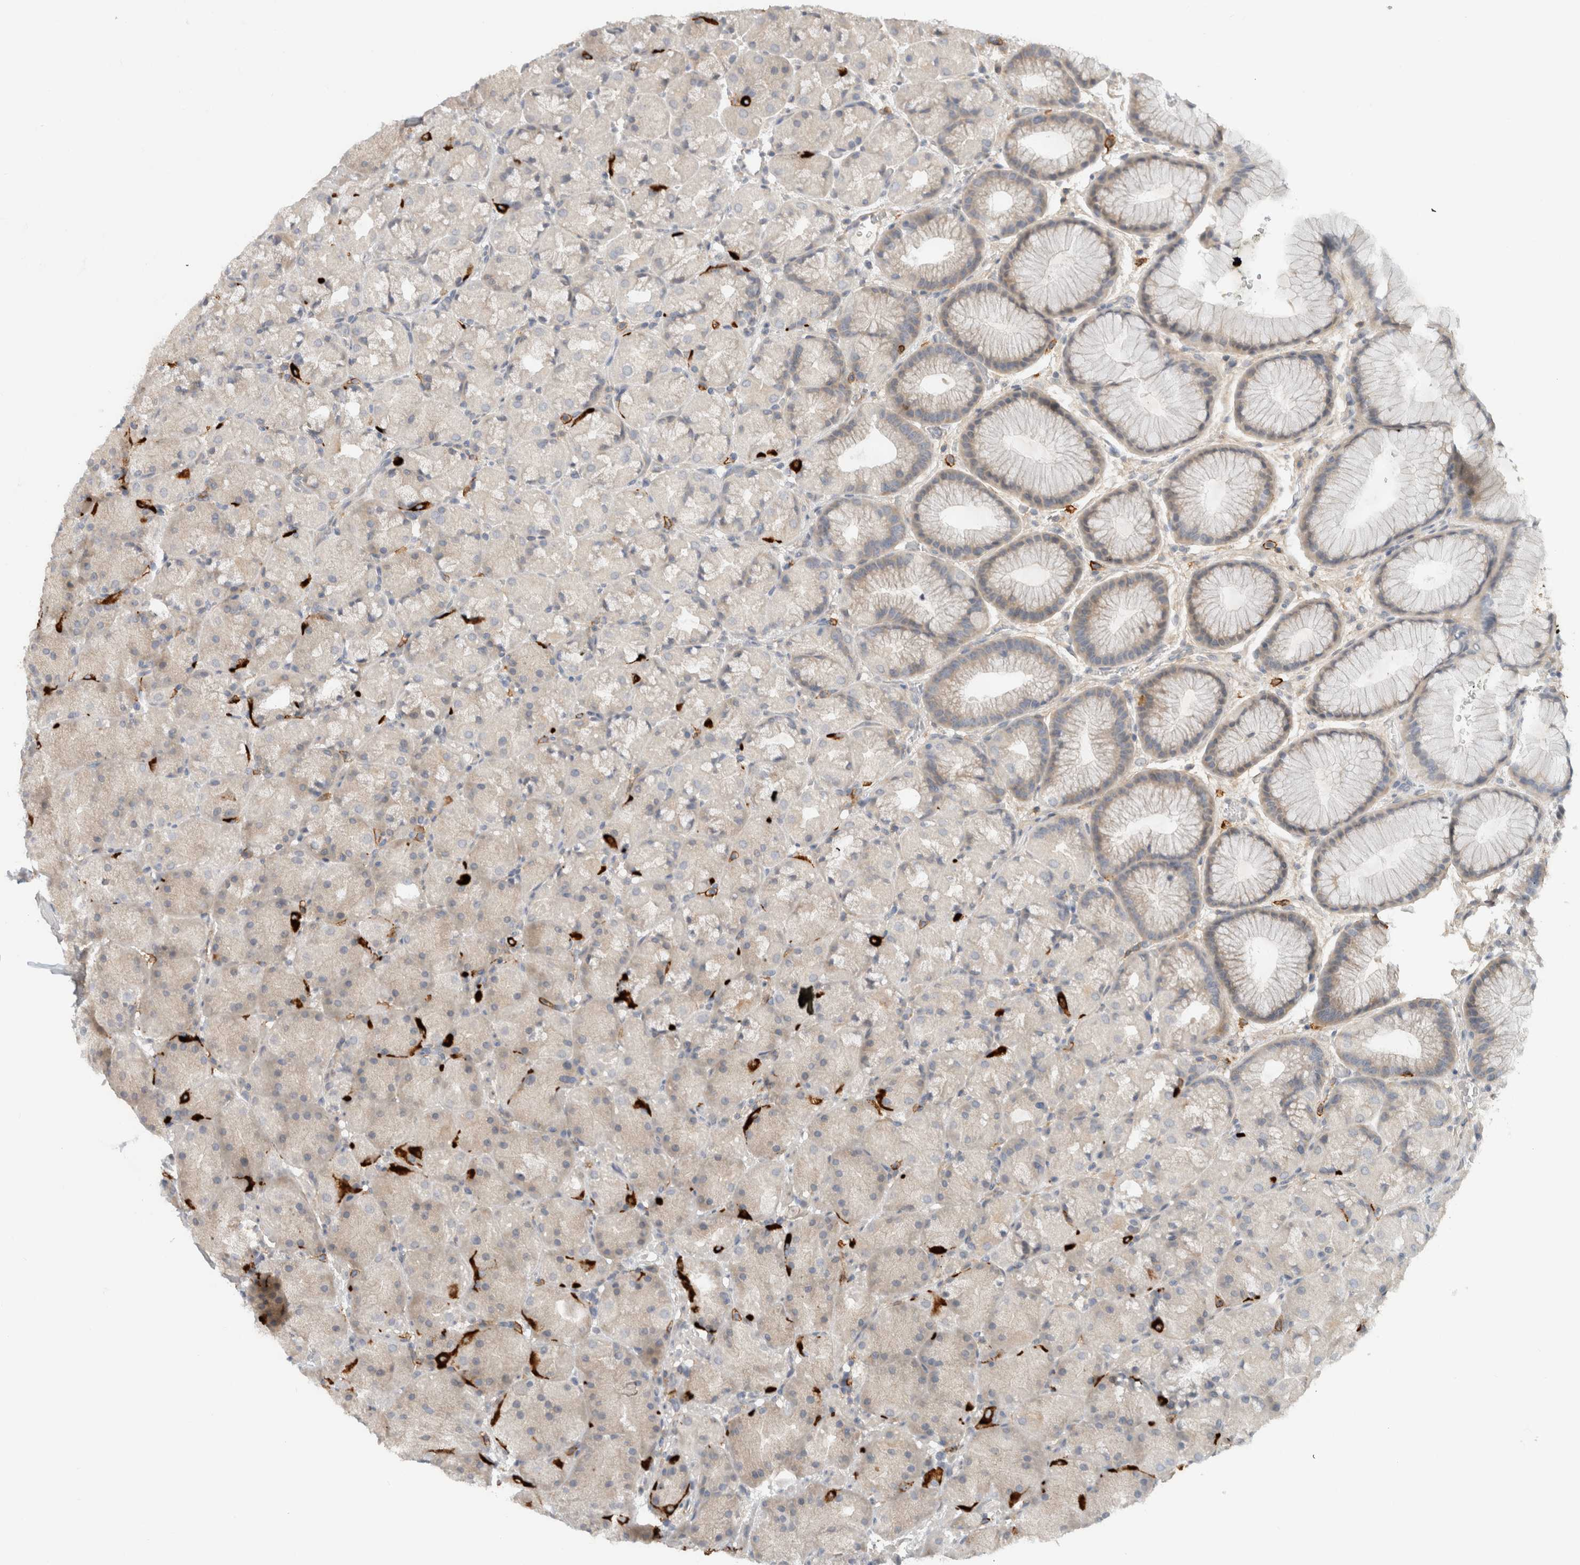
{"staining": {"intensity": "weak", "quantity": "<25%", "location": "cytoplasmic/membranous"}, "tissue": "stomach", "cell_type": "Glandular cells", "image_type": "normal", "snomed": [{"axis": "morphology", "description": "Normal tissue, NOS"}, {"axis": "topography", "description": "Stomach, upper"}, {"axis": "topography", "description": "Stomach"}], "caption": "Immunohistochemistry image of unremarkable stomach: human stomach stained with DAB reveals no significant protein positivity in glandular cells.", "gene": "ERCC6L2", "patient": {"sex": "male", "age": 48}}